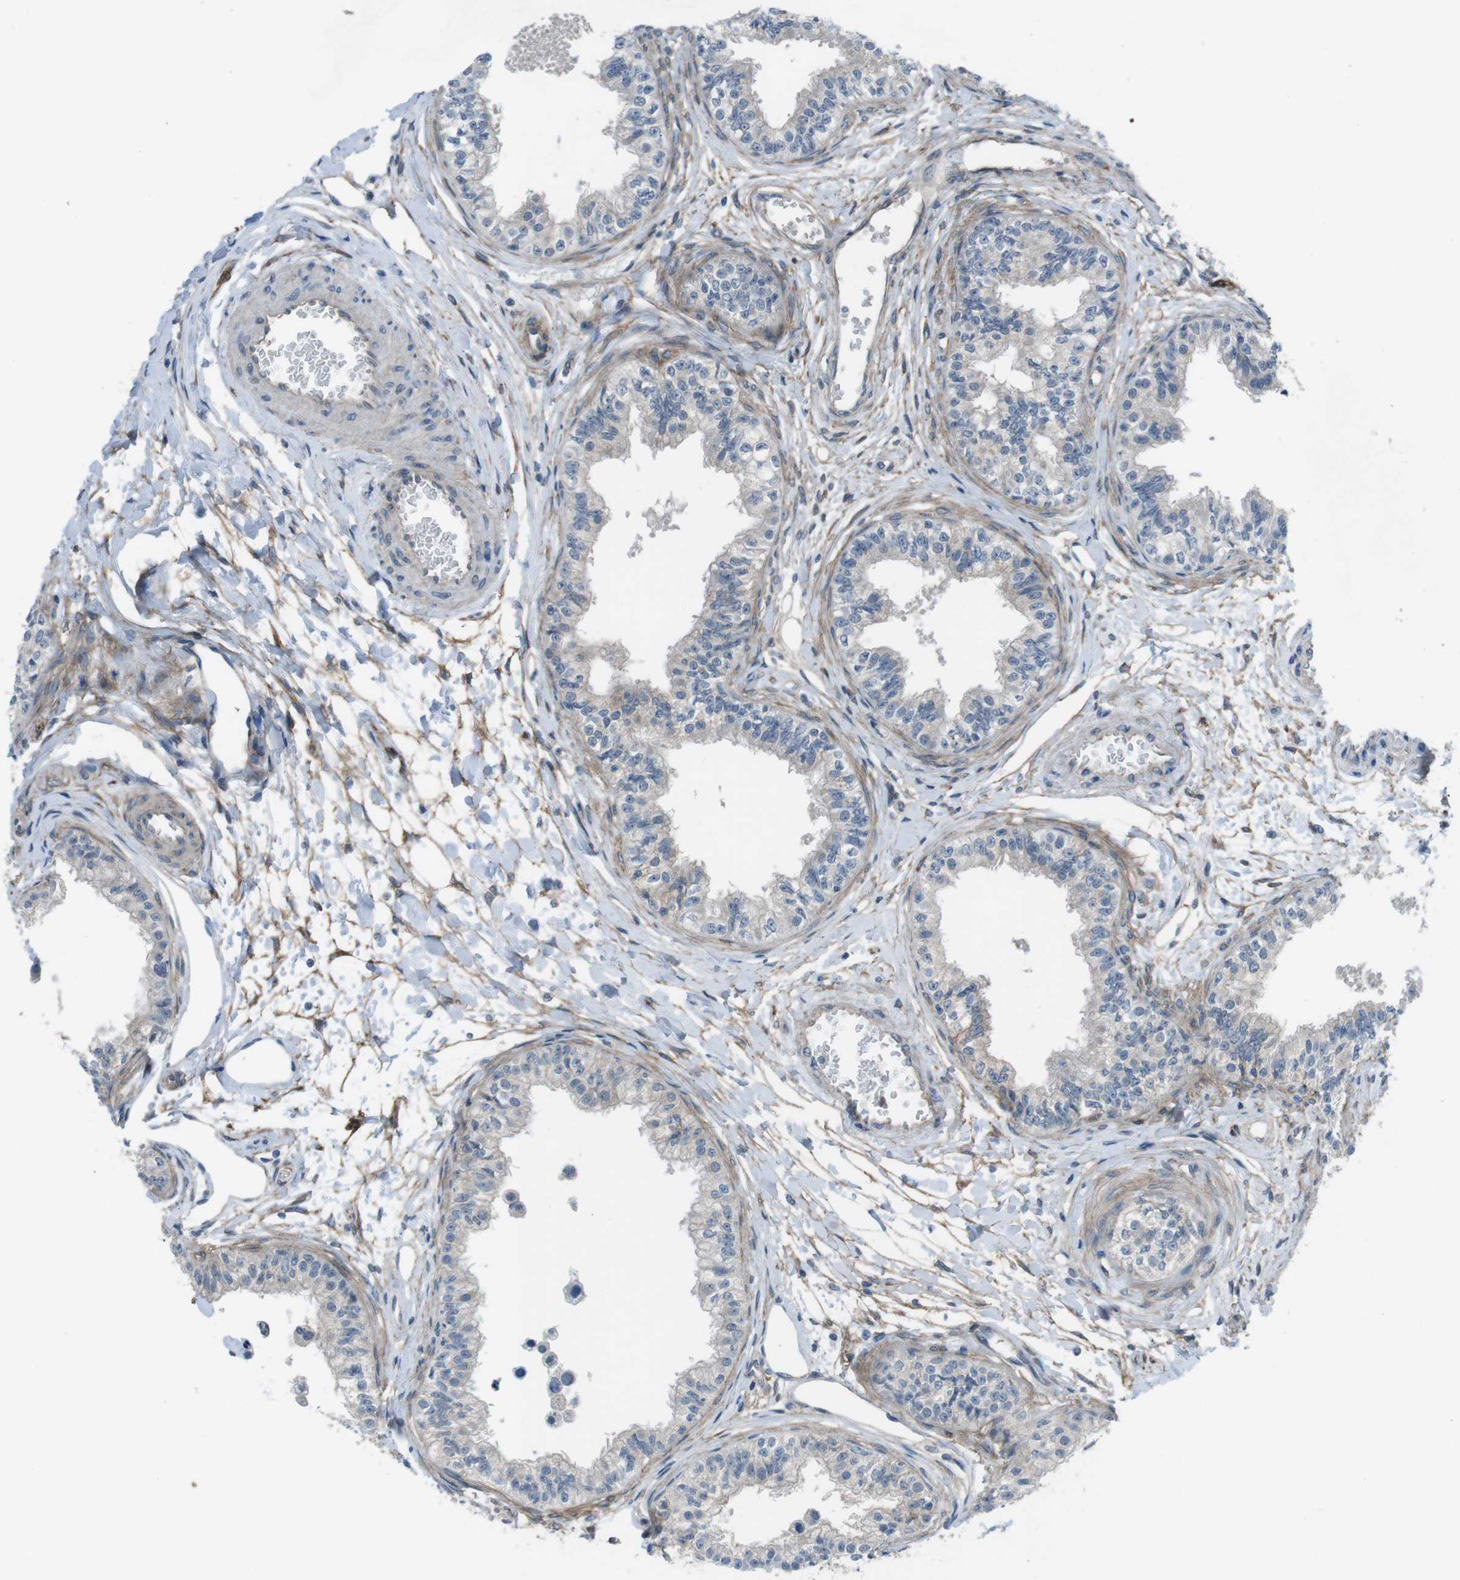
{"staining": {"intensity": "weak", "quantity": "<25%", "location": "nuclear"}, "tissue": "epididymis", "cell_type": "Glandular cells", "image_type": "normal", "snomed": [{"axis": "morphology", "description": "Normal tissue, NOS"}, {"axis": "morphology", "description": "Adenocarcinoma, metastatic, NOS"}, {"axis": "topography", "description": "Testis"}, {"axis": "topography", "description": "Epididymis"}], "caption": "High power microscopy histopathology image of an immunohistochemistry histopathology image of benign epididymis, revealing no significant expression in glandular cells.", "gene": "ANK2", "patient": {"sex": "male", "age": 26}}